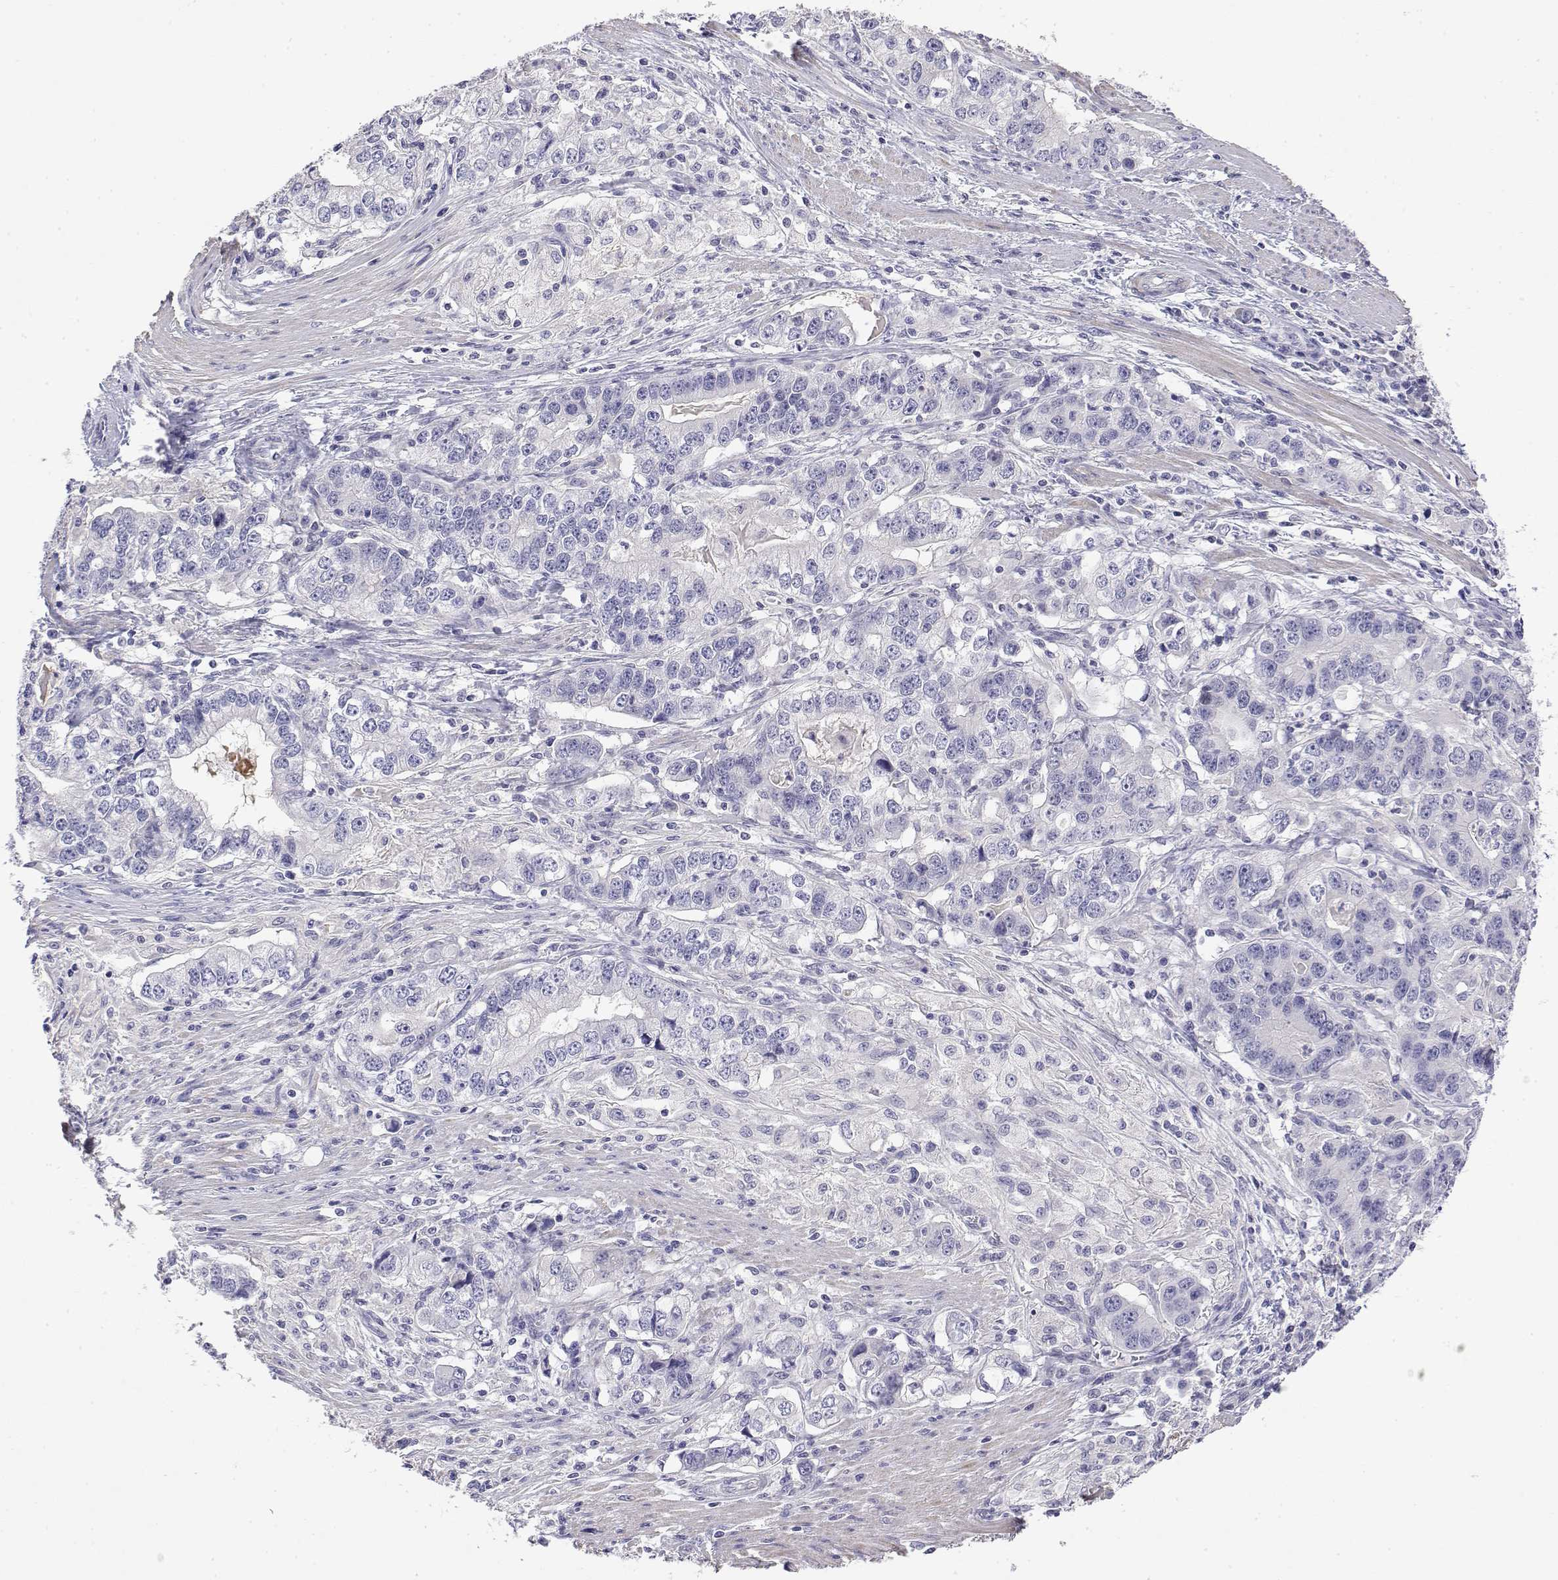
{"staining": {"intensity": "negative", "quantity": "none", "location": "none"}, "tissue": "stomach cancer", "cell_type": "Tumor cells", "image_type": "cancer", "snomed": [{"axis": "morphology", "description": "Adenocarcinoma, NOS"}, {"axis": "topography", "description": "Stomach, lower"}], "caption": "Tumor cells are negative for protein expression in human stomach adenocarcinoma.", "gene": "GGACT", "patient": {"sex": "female", "age": 72}}